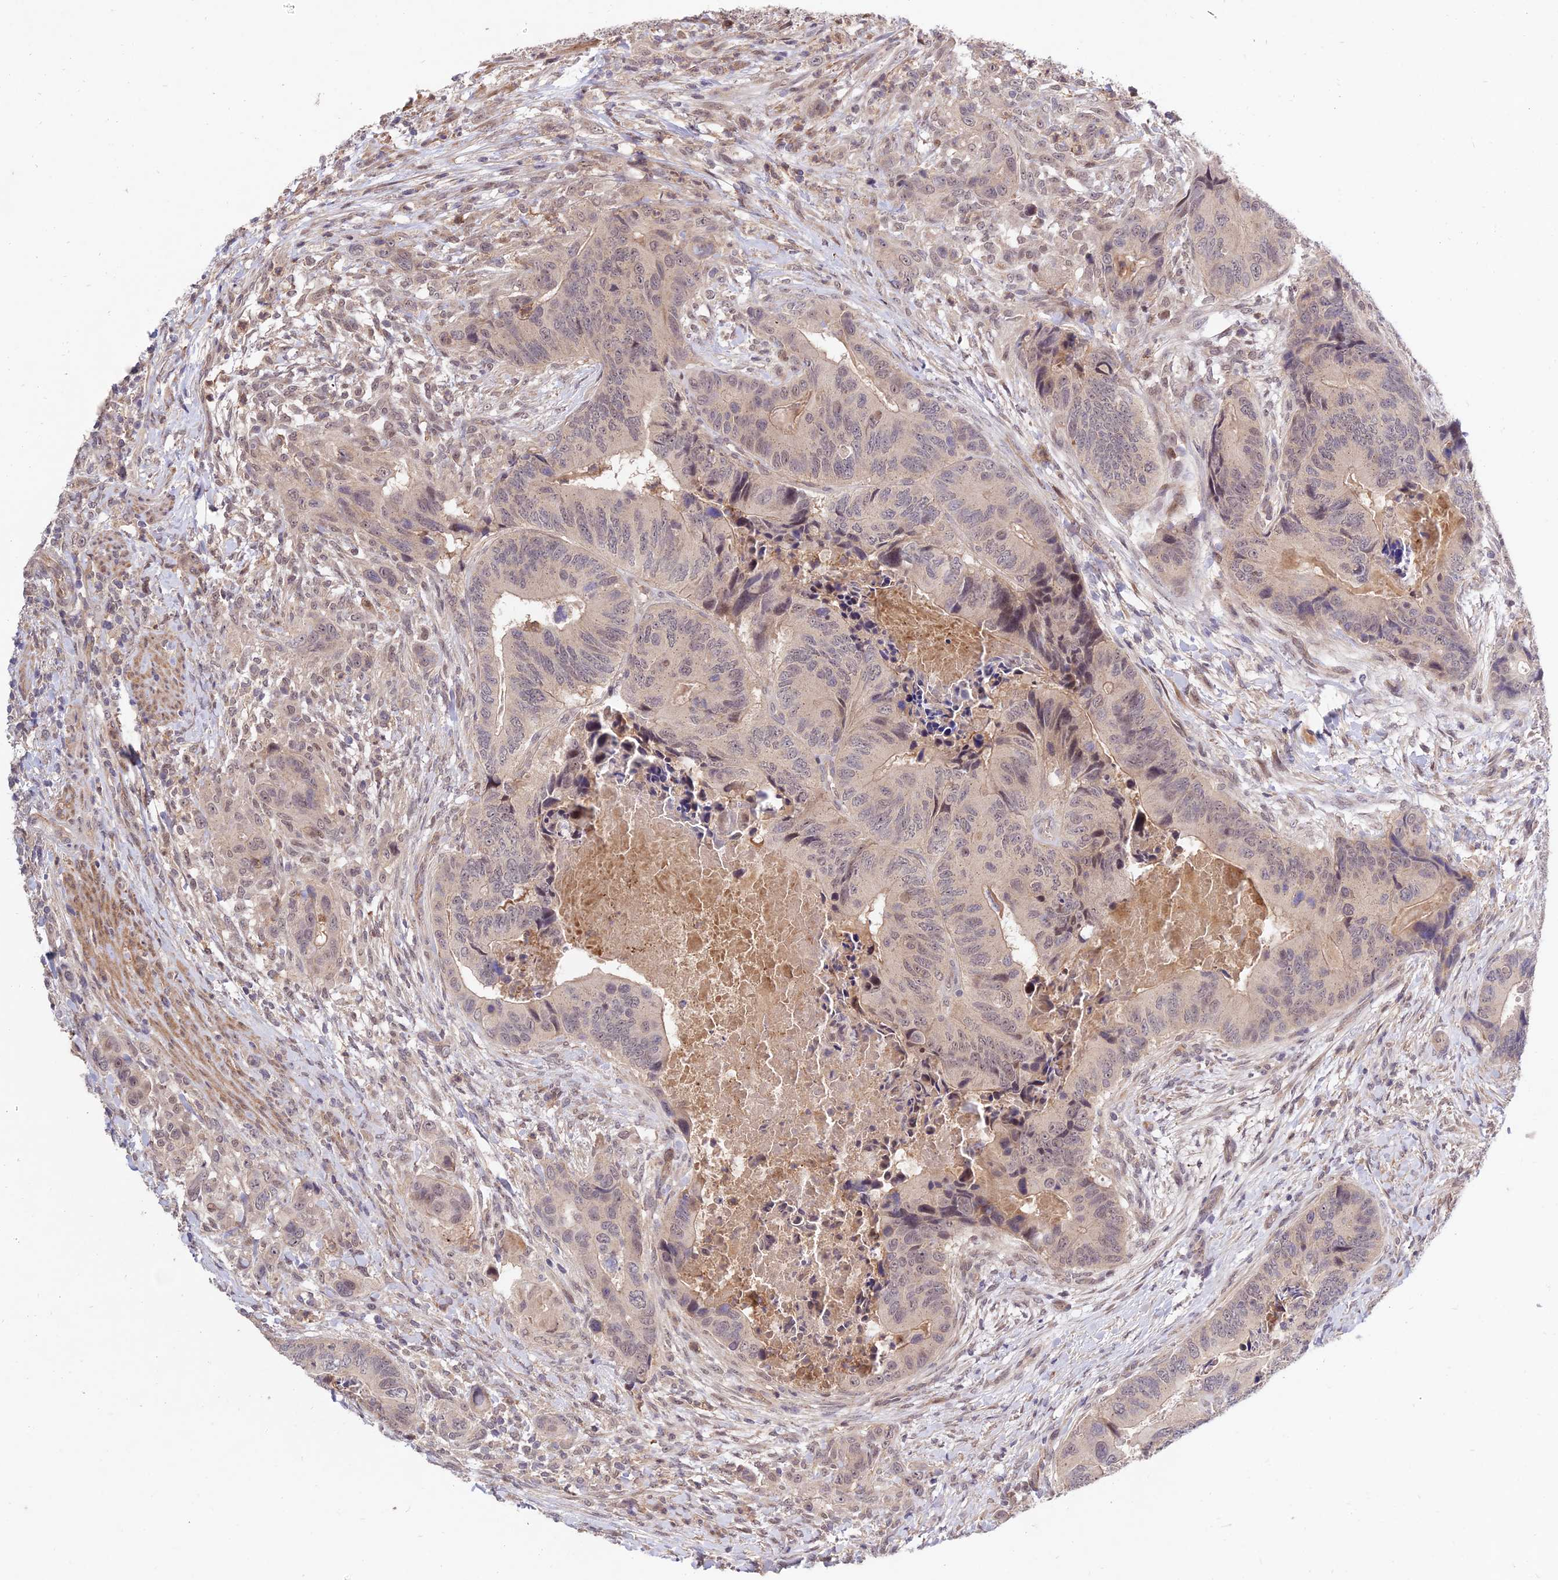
{"staining": {"intensity": "weak", "quantity": "25%-75%", "location": "nuclear"}, "tissue": "colorectal cancer", "cell_type": "Tumor cells", "image_type": "cancer", "snomed": [{"axis": "morphology", "description": "Adenocarcinoma, NOS"}, {"axis": "topography", "description": "Colon"}], "caption": "IHC (DAB (3,3'-diaminobenzidine)) staining of adenocarcinoma (colorectal) shows weak nuclear protein staining in approximately 25%-75% of tumor cells. (DAB = brown stain, brightfield microscopy at high magnification).", "gene": "ZNF85", "patient": {"sex": "male", "age": 84}}